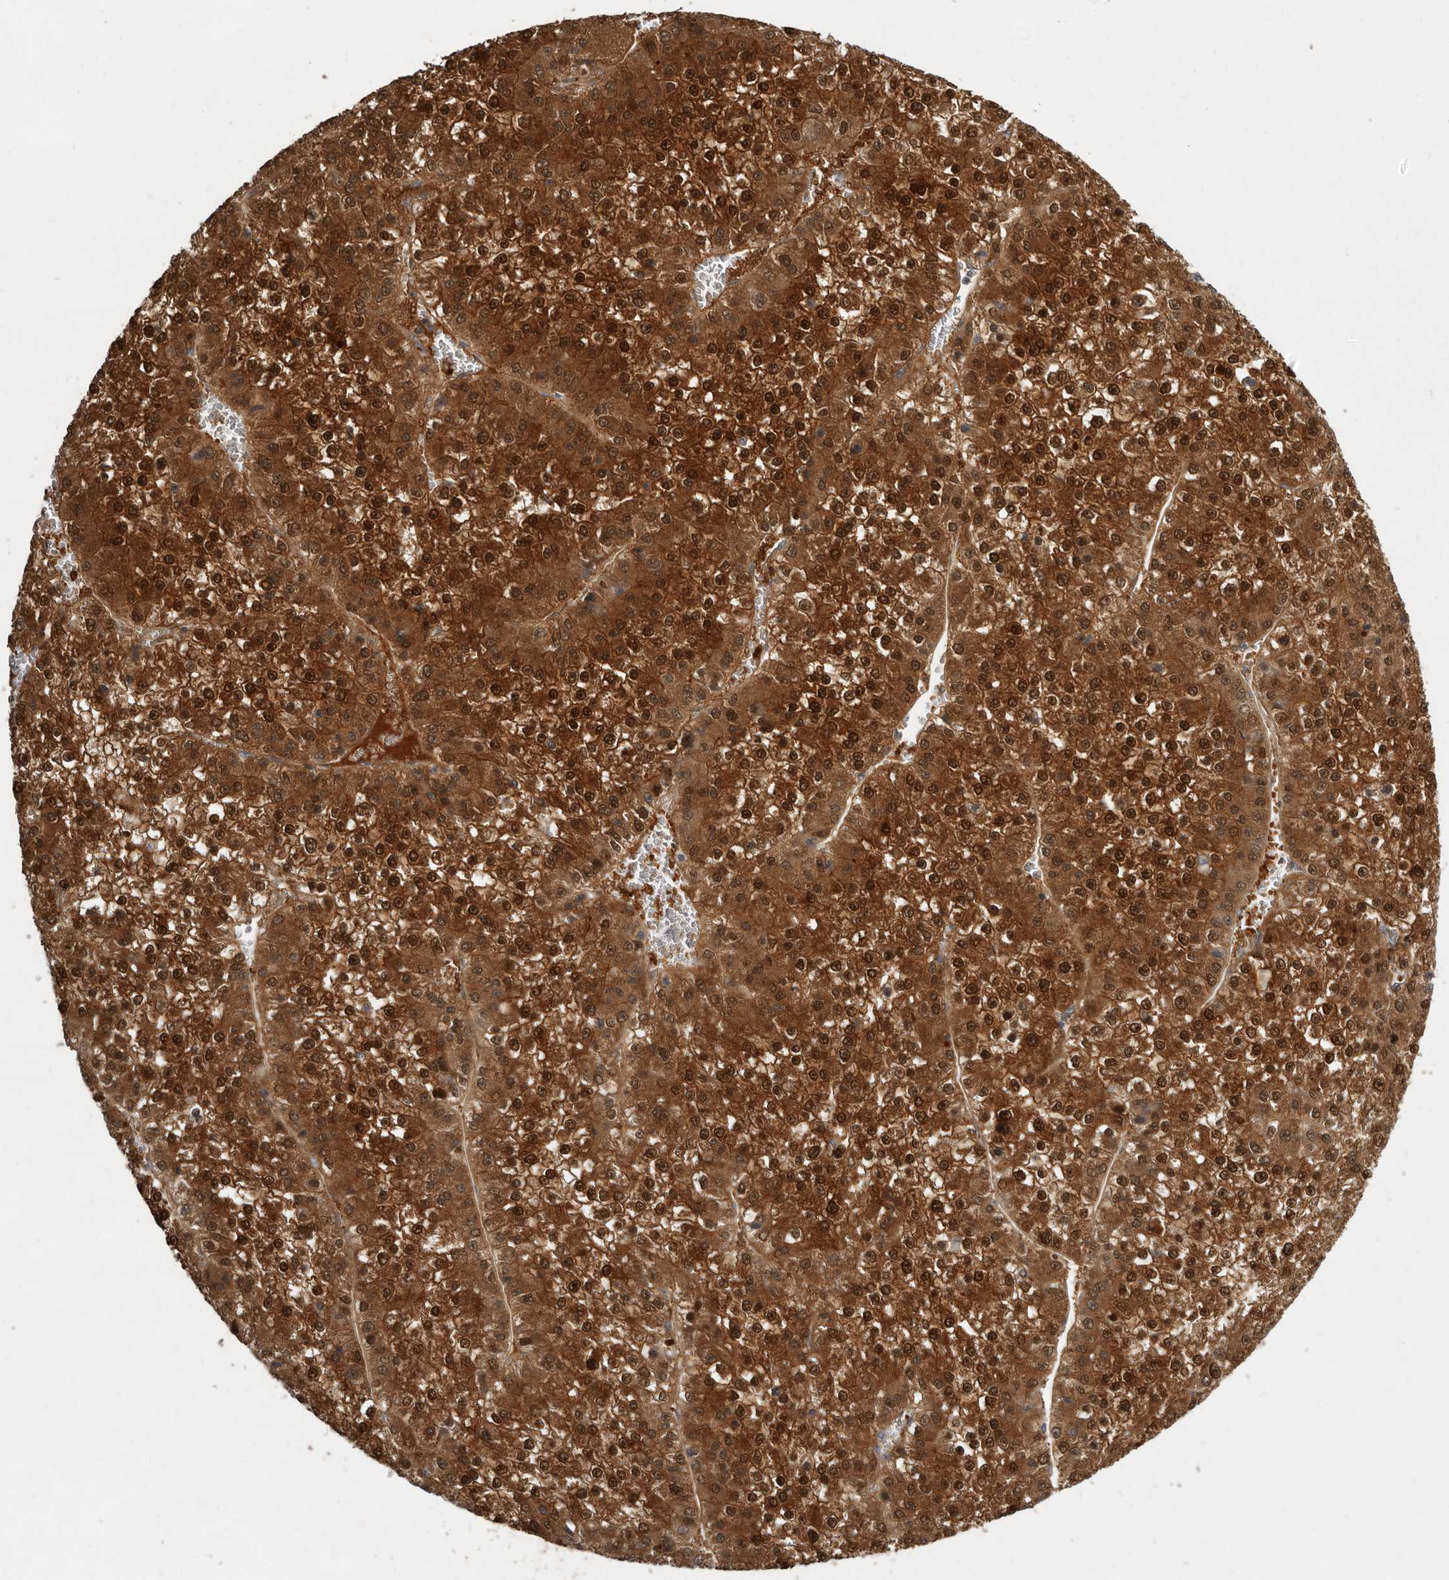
{"staining": {"intensity": "strong", "quantity": ">75%", "location": "cytoplasmic/membranous,nuclear"}, "tissue": "liver cancer", "cell_type": "Tumor cells", "image_type": "cancer", "snomed": [{"axis": "morphology", "description": "Carcinoma, Hepatocellular, NOS"}, {"axis": "topography", "description": "Liver"}], "caption": "Tumor cells demonstrate strong cytoplasmic/membranous and nuclear expression in about >75% of cells in hepatocellular carcinoma (liver).", "gene": "RBKS", "patient": {"sex": "female", "age": 73}}